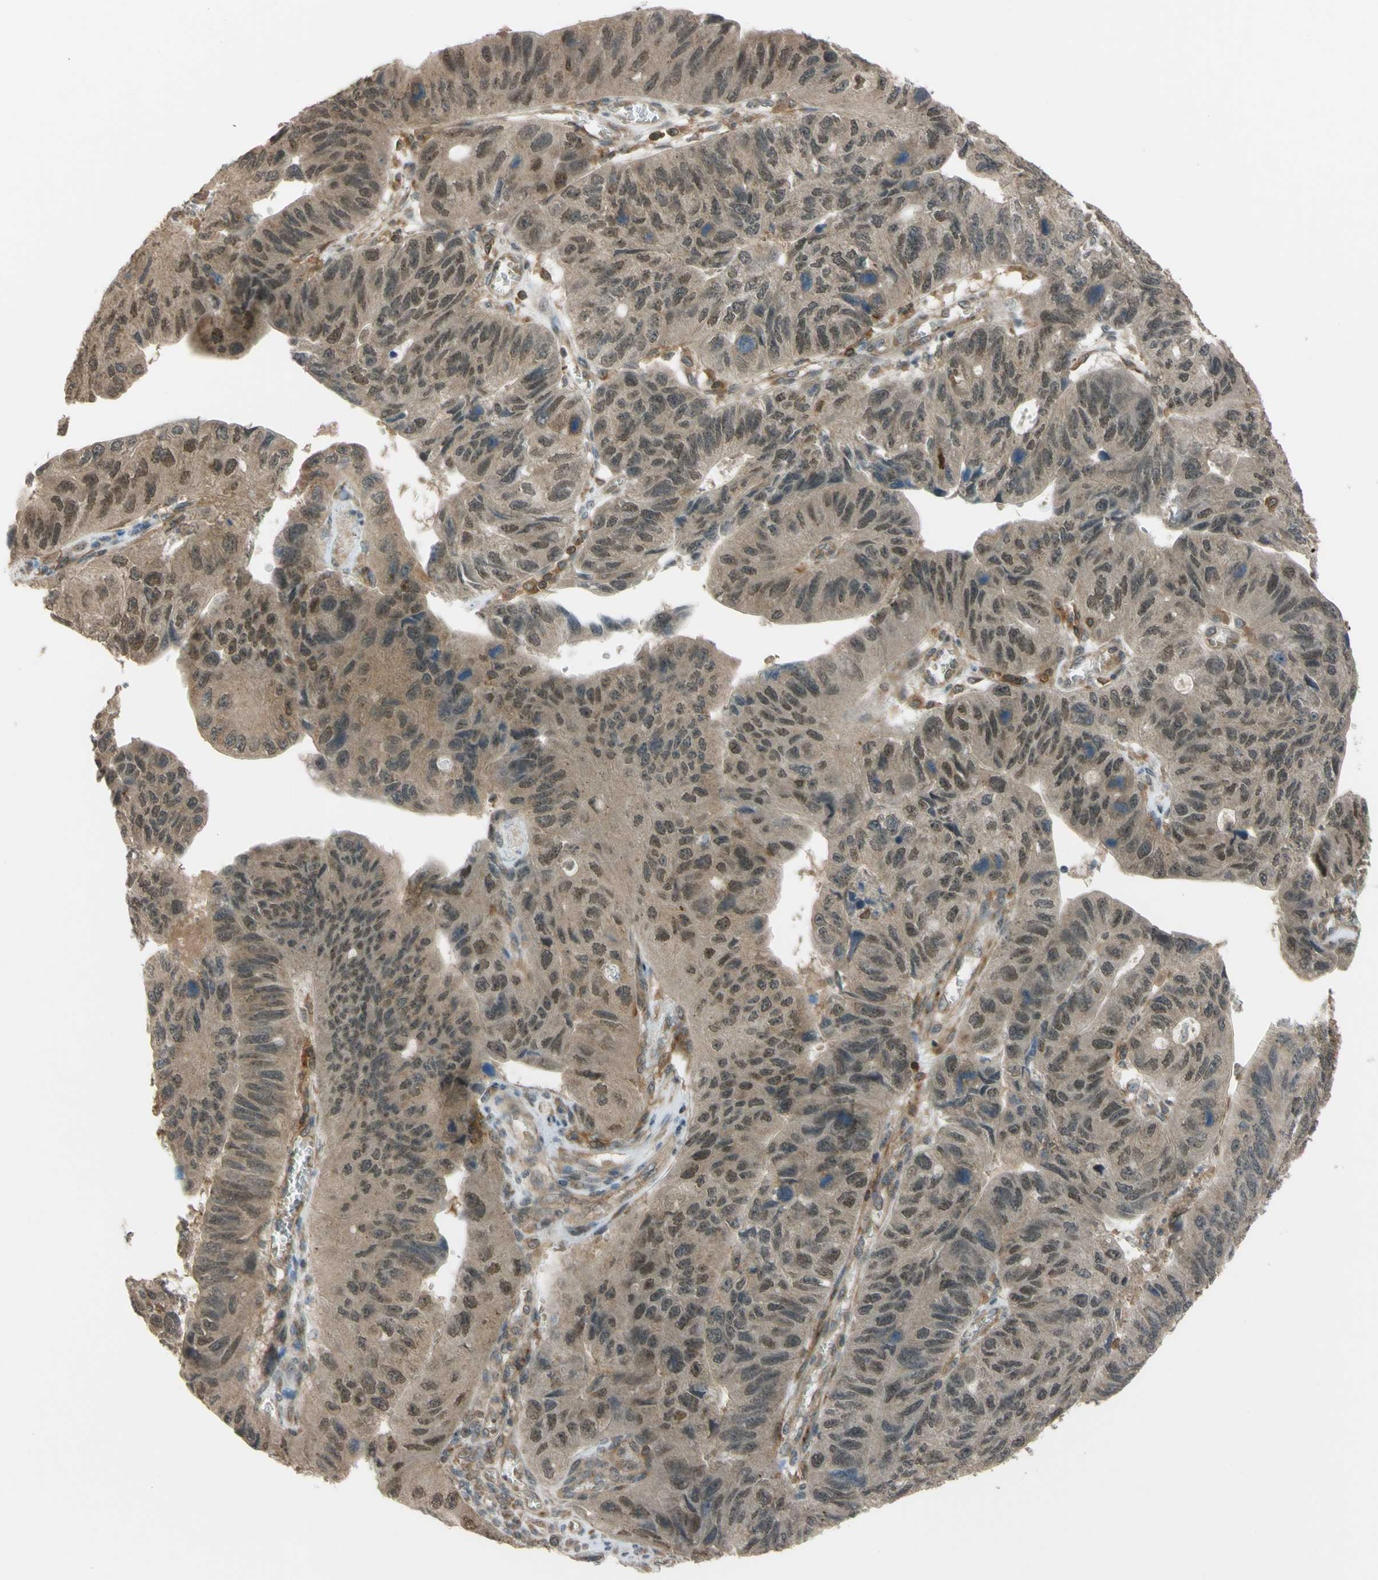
{"staining": {"intensity": "weak", "quantity": ">75%", "location": "cytoplasmic/membranous,nuclear"}, "tissue": "stomach cancer", "cell_type": "Tumor cells", "image_type": "cancer", "snomed": [{"axis": "morphology", "description": "Adenocarcinoma, NOS"}, {"axis": "topography", "description": "Stomach"}], "caption": "Weak cytoplasmic/membranous and nuclear protein staining is identified in approximately >75% of tumor cells in stomach cancer.", "gene": "FLII", "patient": {"sex": "male", "age": 59}}